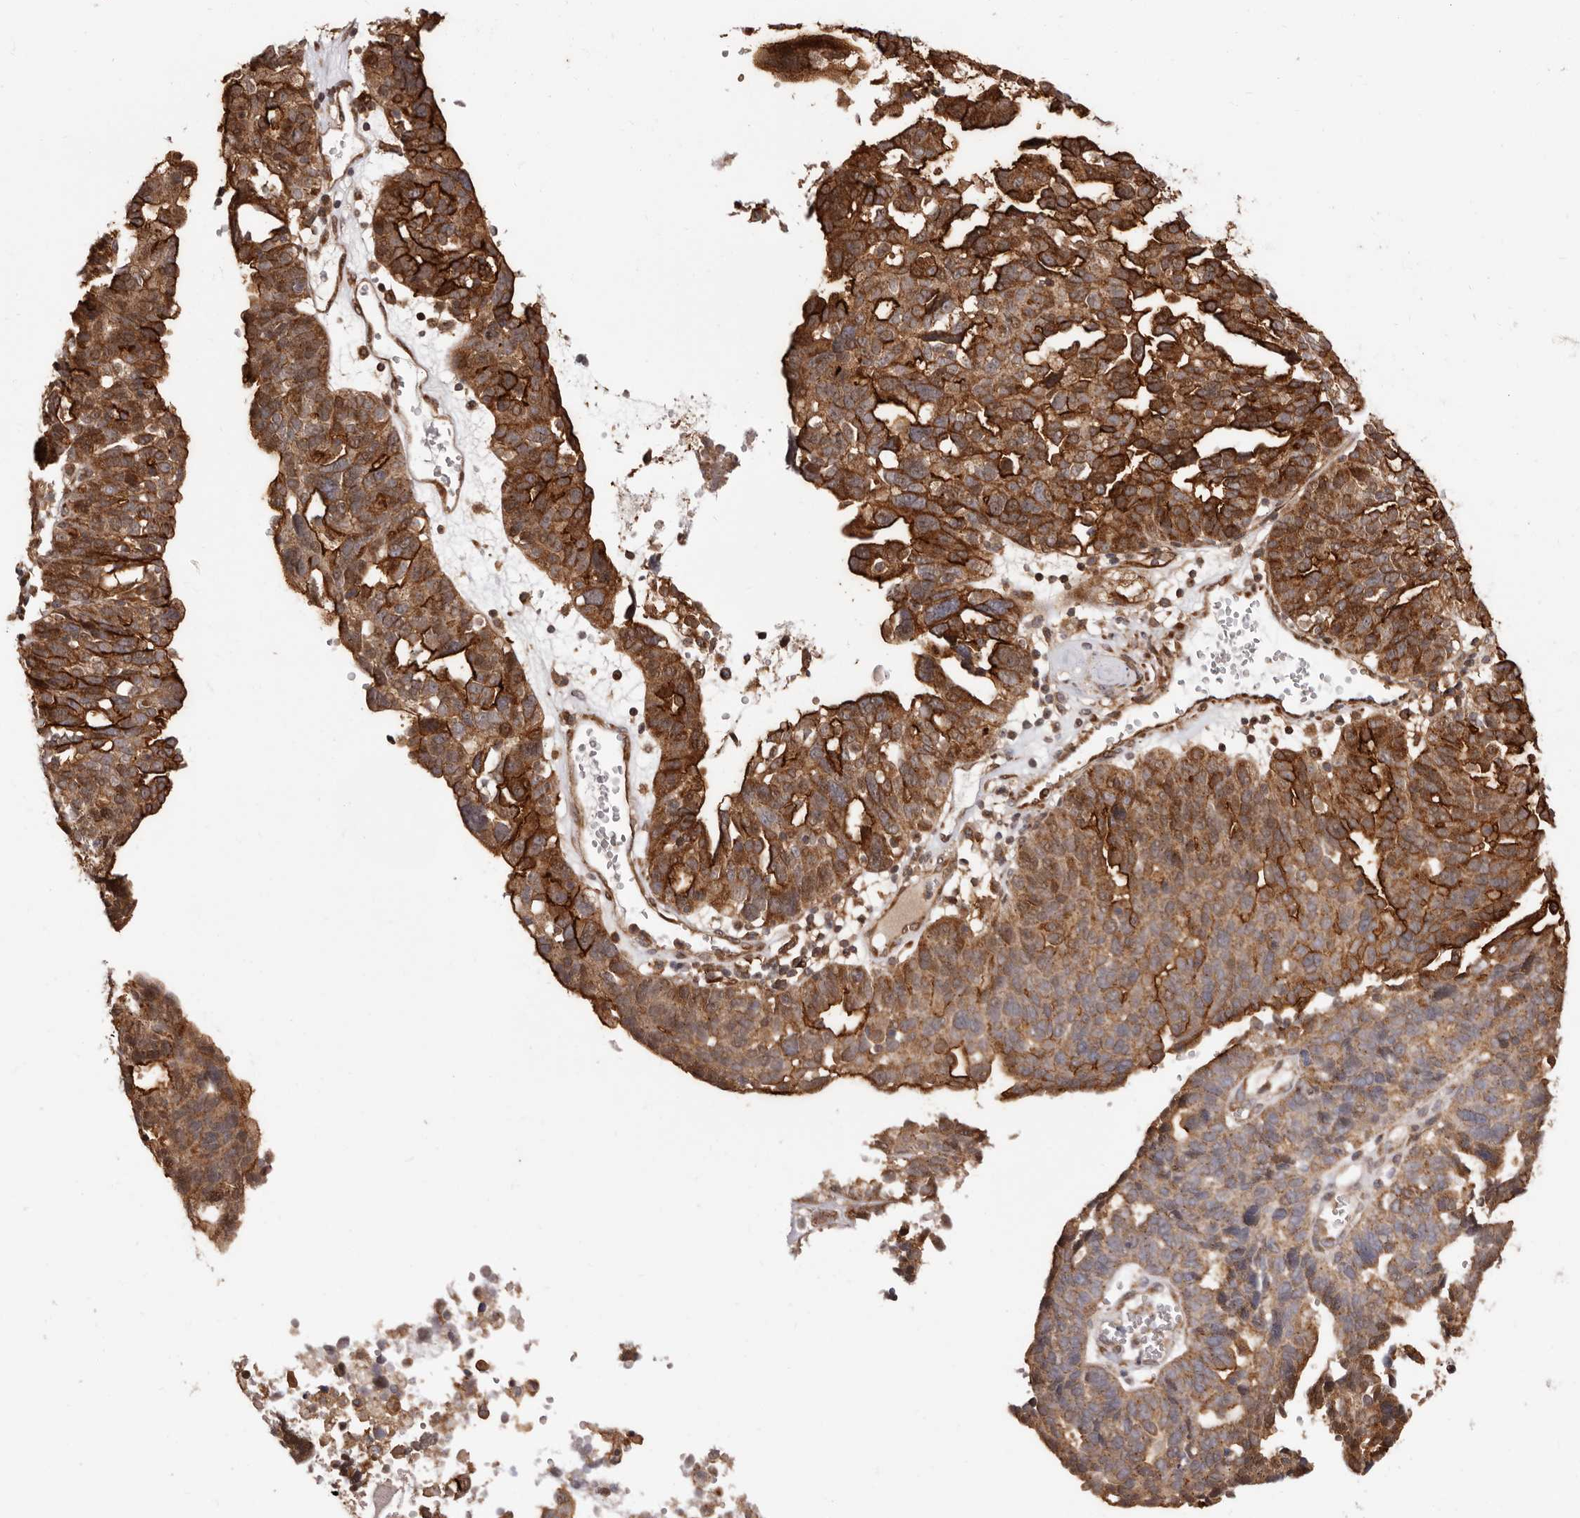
{"staining": {"intensity": "strong", "quantity": ">75%", "location": "cytoplasmic/membranous"}, "tissue": "ovarian cancer", "cell_type": "Tumor cells", "image_type": "cancer", "snomed": [{"axis": "morphology", "description": "Cystadenocarcinoma, serous, NOS"}, {"axis": "topography", "description": "Ovary"}], "caption": "An image of human ovarian cancer (serous cystadenocarcinoma) stained for a protein demonstrates strong cytoplasmic/membranous brown staining in tumor cells.", "gene": "GPR27", "patient": {"sex": "female", "age": 59}}